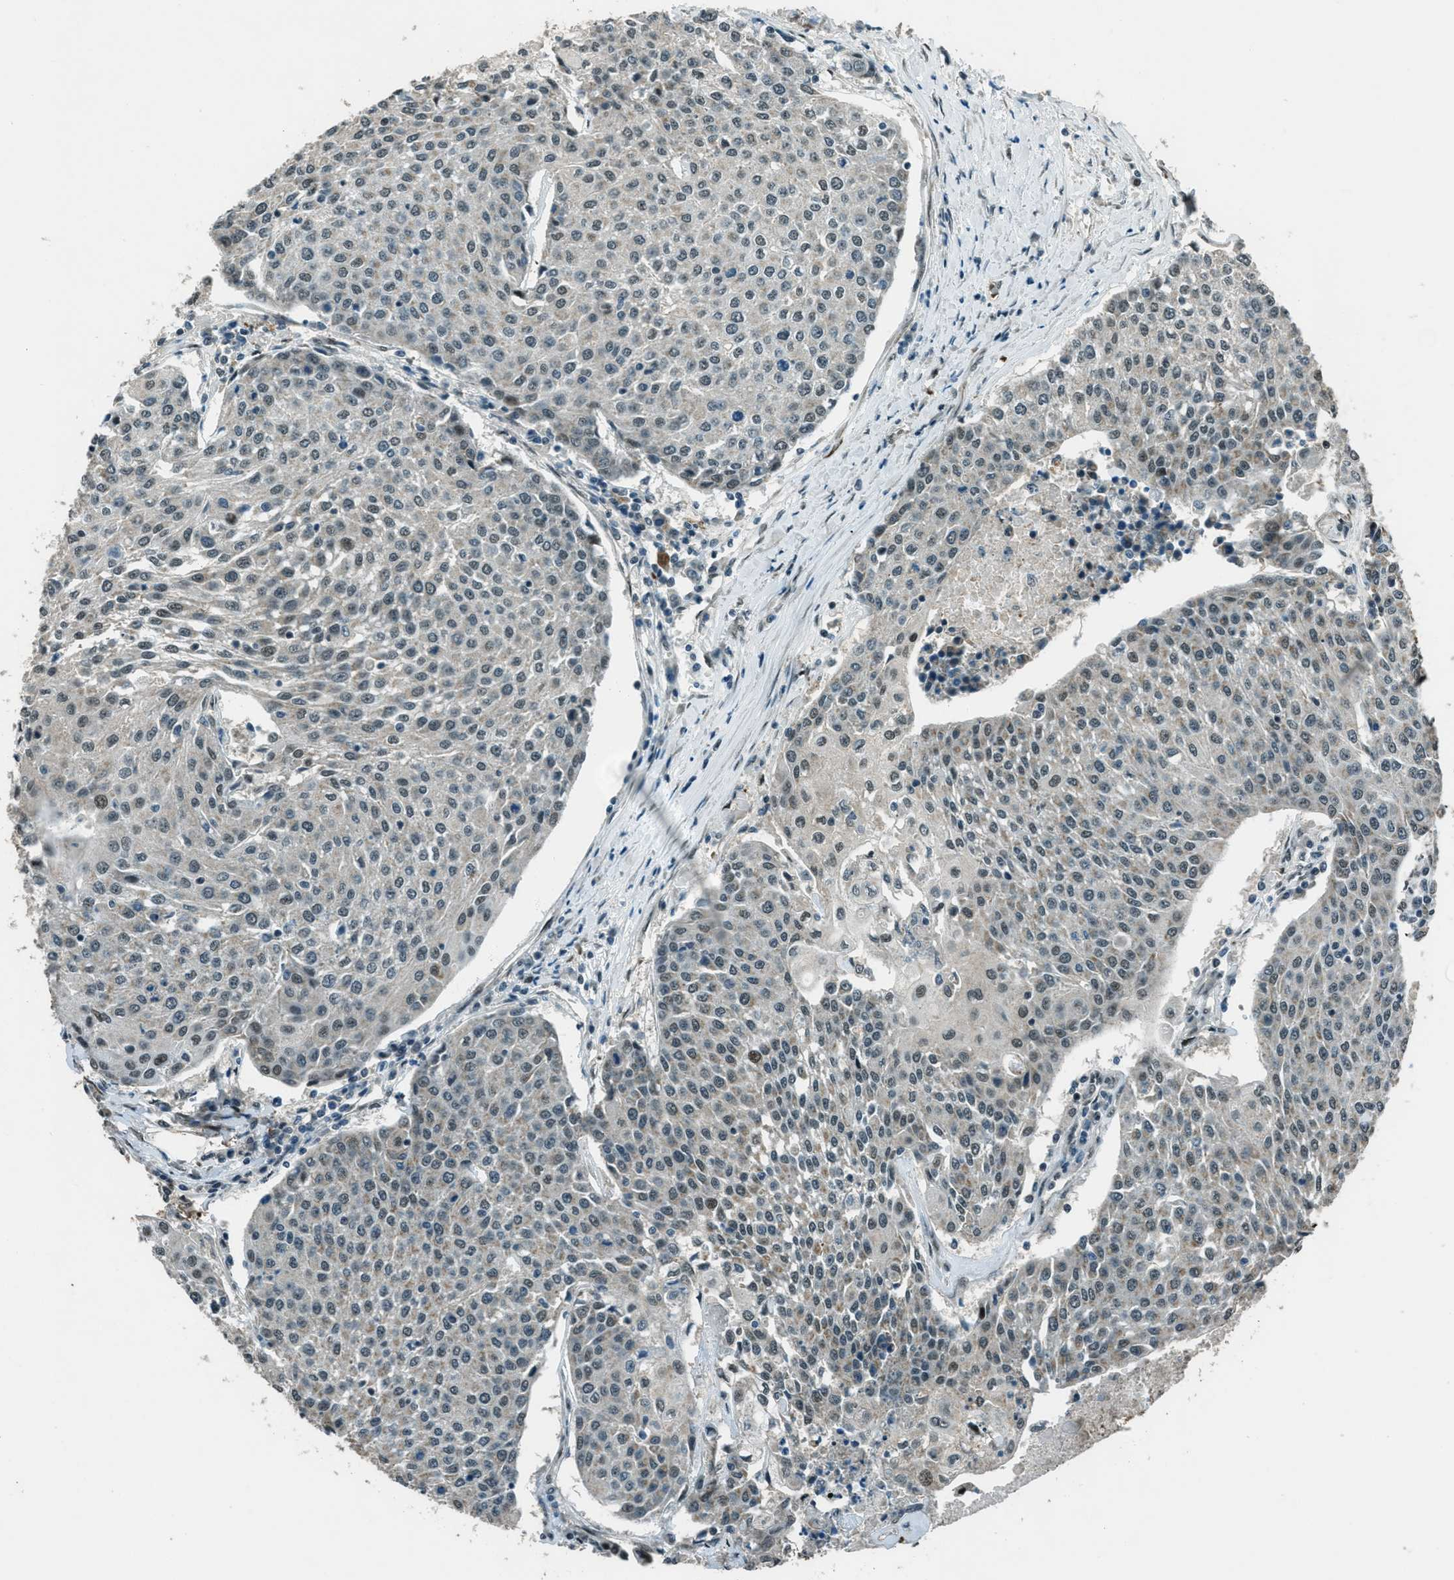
{"staining": {"intensity": "weak", "quantity": "<25%", "location": "nuclear"}, "tissue": "urothelial cancer", "cell_type": "Tumor cells", "image_type": "cancer", "snomed": [{"axis": "morphology", "description": "Urothelial carcinoma, High grade"}, {"axis": "topography", "description": "Urinary bladder"}], "caption": "DAB (3,3'-diaminobenzidine) immunohistochemical staining of urothelial cancer demonstrates no significant positivity in tumor cells. (Stains: DAB IHC with hematoxylin counter stain, Microscopy: brightfield microscopy at high magnification).", "gene": "TARDBP", "patient": {"sex": "female", "age": 85}}